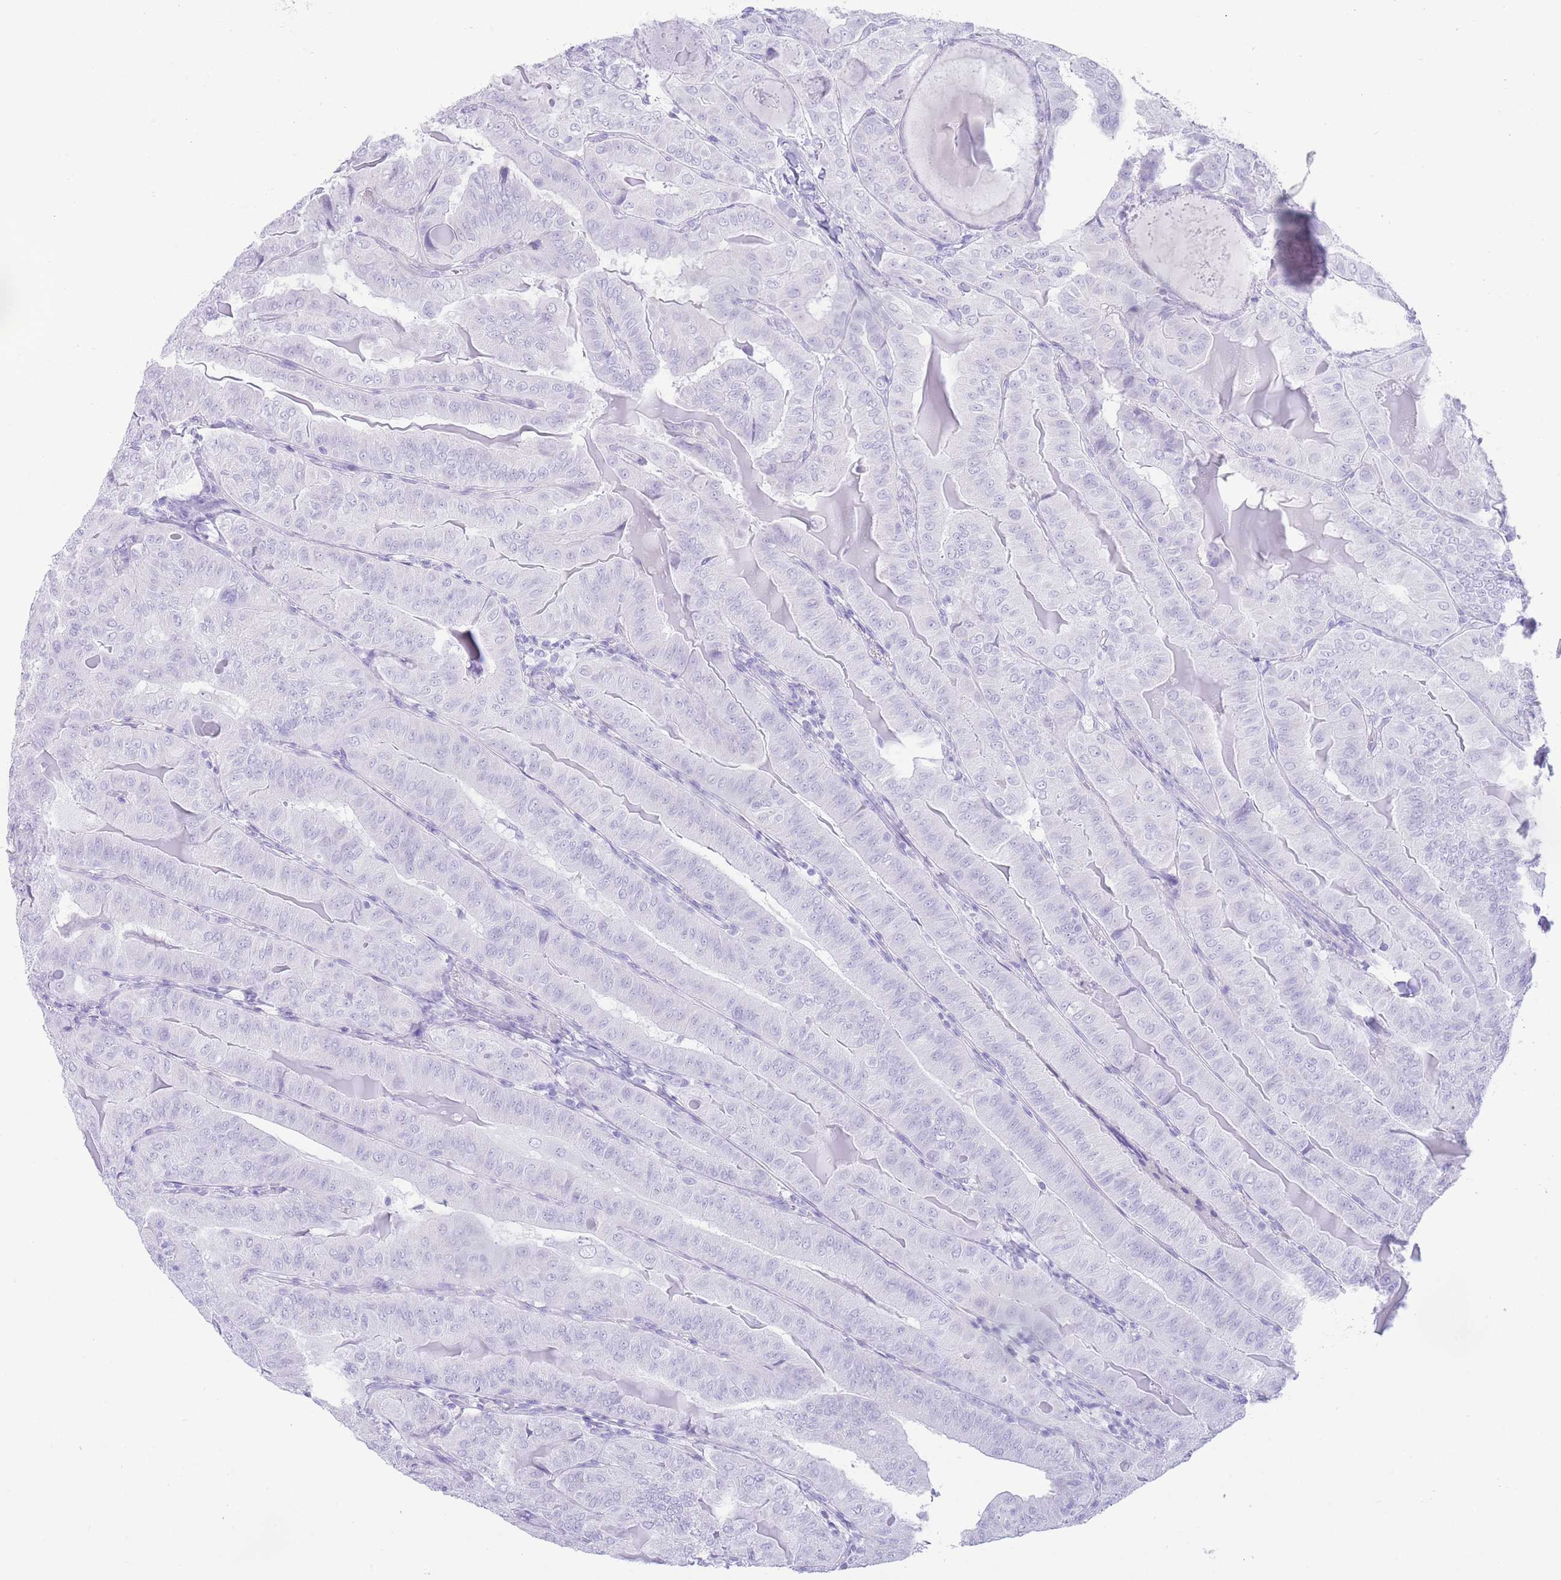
{"staining": {"intensity": "negative", "quantity": "none", "location": "none"}, "tissue": "thyroid cancer", "cell_type": "Tumor cells", "image_type": "cancer", "snomed": [{"axis": "morphology", "description": "Papillary adenocarcinoma, NOS"}, {"axis": "topography", "description": "Thyroid gland"}], "caption": "This photomicrograph is of thyroid cancer stained with immunohistochemistry (IHC) to label a protein in brown with the nuclei are counter-stained blue. There is no staining in tumor cells. Nuclei are stained in blue.", "gene": "ELOA2", "patient": {"sex": "female", "age": 68}}